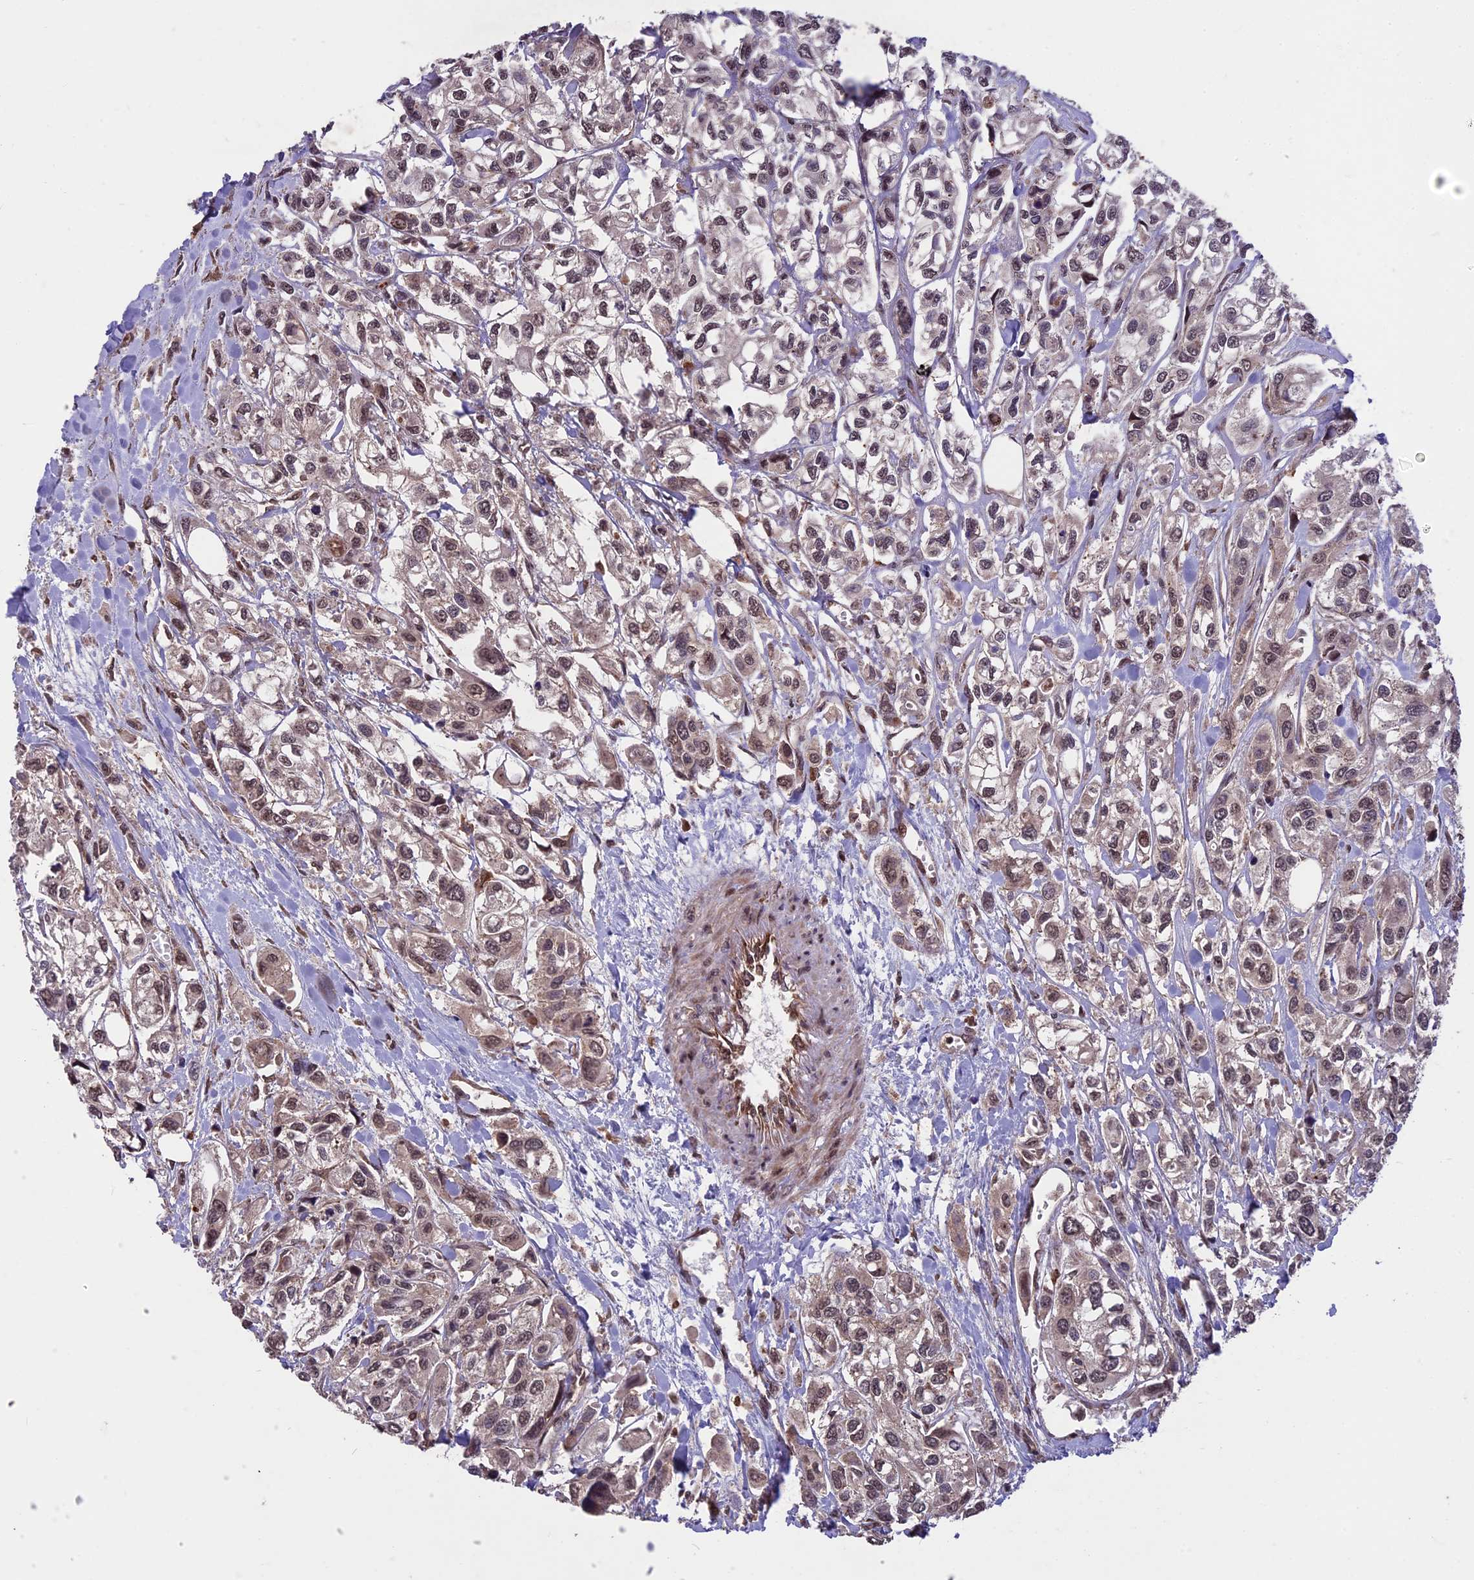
{"staining": {"intensity": "moderate", "quantity": ">75%", "location": "nuclear"}, "tissue": "urothelial cancer", "cell_type": "Tumor cells", "image_type": "cancer", "snomed": [{"axis": "morphology", "description": "Urothelial carcinoma, High grade"}, {"axis": "topography", "description": "Urinary bladder"}], "caption": "High-grade urothelial carcinoma stained for a protein shows moderate nuclear positivity in tumor cells.", "gene": "ZNF598", "patient": {"sex": "male", "age": 67}}